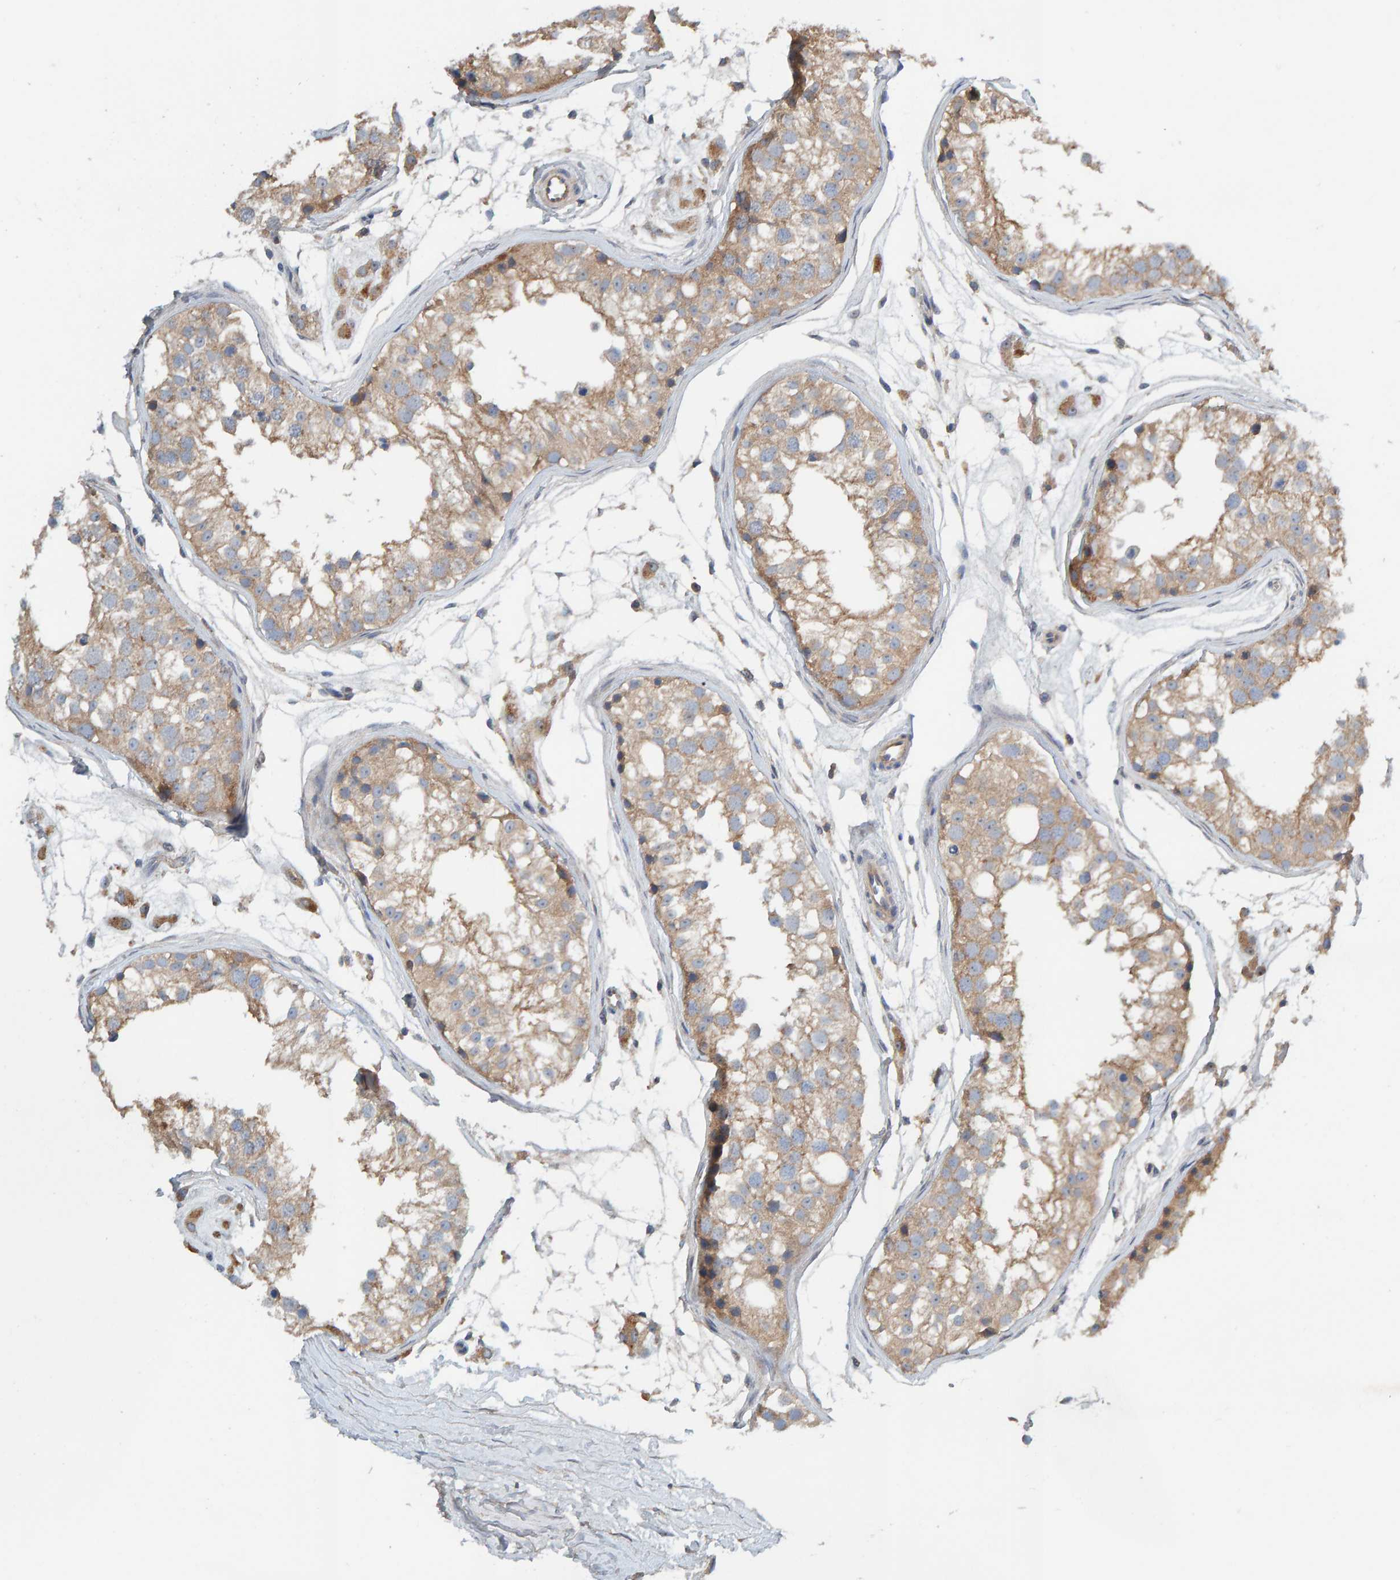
{"staining": {"intensity": "weak", "quantity": ">75%", "location": "cytoplasmic/membranous"}, "tissue": "testis", "cell_type": "Cells in seminiferous ducts", "image_type": "normal", "snomed": [{"axis": "morphology", "description": "Normal tissue, NOS"}, {"axis": "morphology", "description": "Adenocarcinoma, metastatic, NOS"}, {"axis": "topography", "description": "Testis"}], "caption": "Weak cytoplasmic/membranous positivity for a protein is present in approximately >75% of cells in seminiferous ducts of unremarkable testis using immunohistochemistry (IHC).", "gene": "CCM2", "patient": {"sex": "male", "age": 26}}